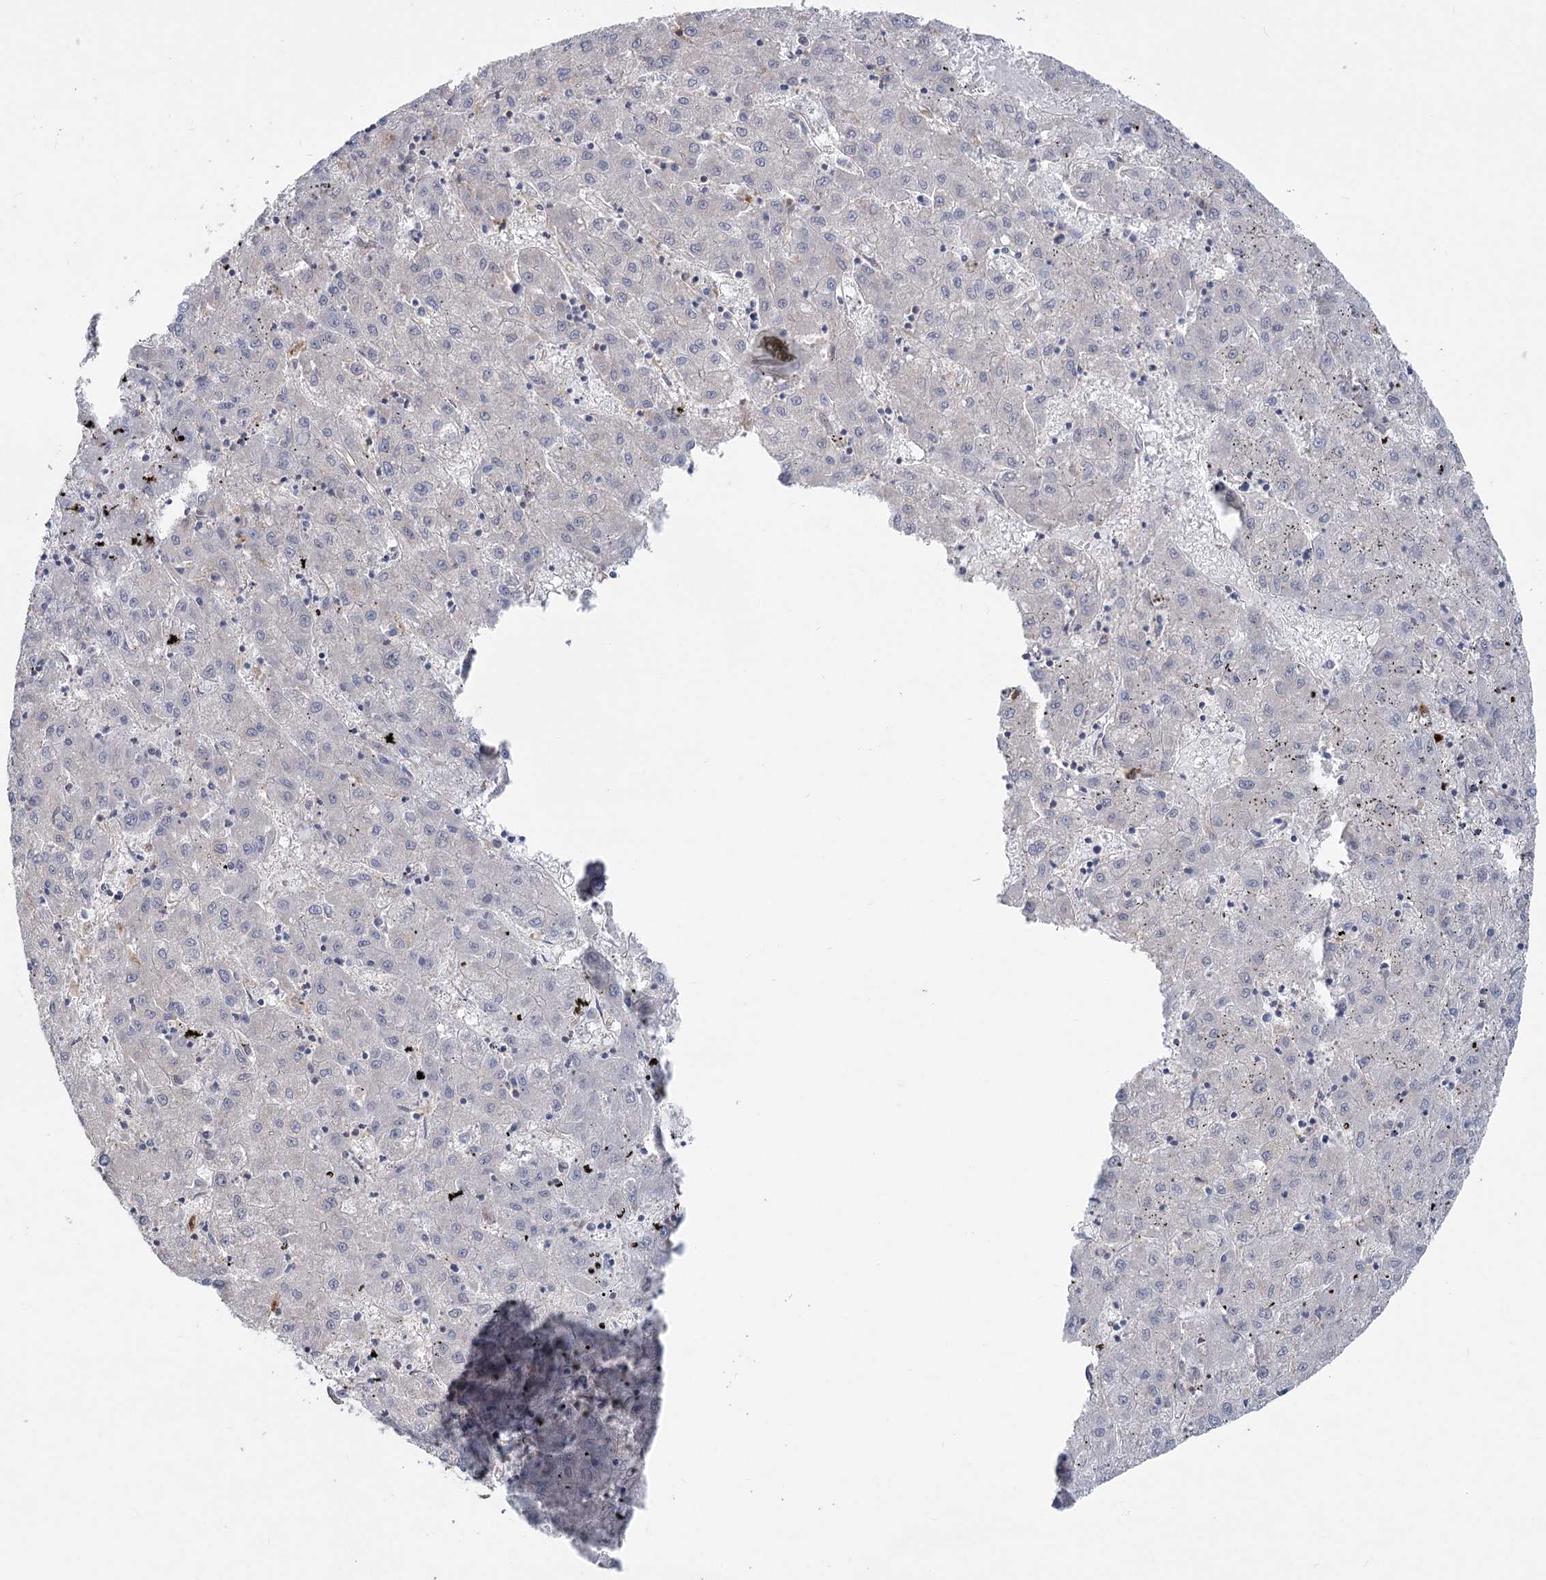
{"staining": {"intensity": "negative", "quantity": "none", "location": "none"}, "tissue": "liver cancer", "cell_type": "Tumor cells", "image_type": "cancer", "snomed": [{"axis": "morphology", "description": "Carcinoma, Hepatocellular, NOS"}, {"axis": "topography", "description": "Liver"}], "caption": "Liver hepatocellular carcinoma was stained to show a protein in brown. There is no significant positivity in tumor cells.", "gene": "SCN11A", "patient": {"sex": "male", "age": 72}}